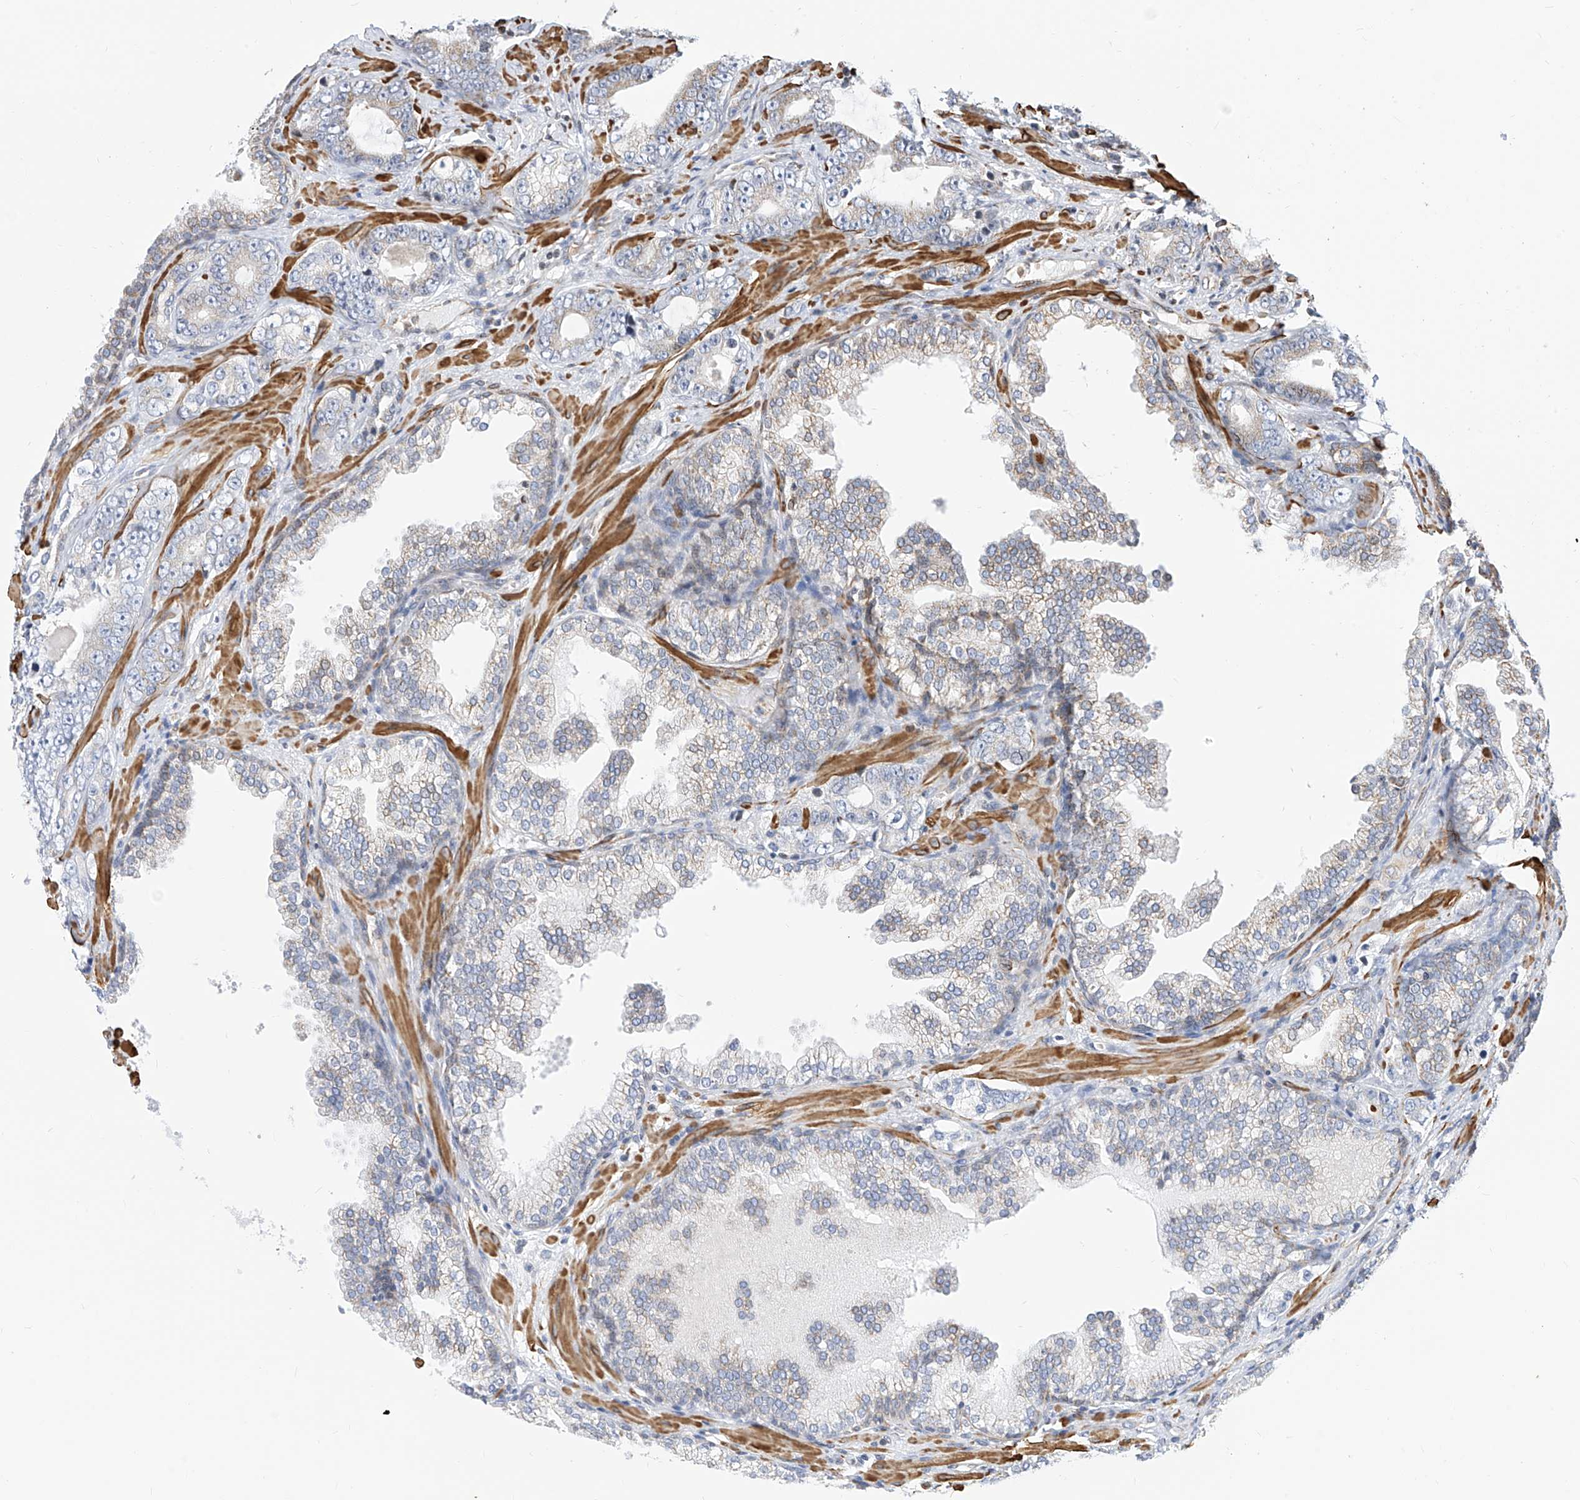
{"staining": {"intensity": "weak", "quantity": "<25%", "location": "cytoplasmic/membranous"}, "tissue": "prostate cancer", "cell_type": "Tumor cells", "image_type": "cancer", "snomed": [{"axis": "morphology", "description": "Adenocarcinoma, High grade"}, {"axis": "topography", "description": "Prostate"}], "caption": "Immunohistochemistry (IHC) histopathology image of prostate high-grade adenocarcinoma stained for a protein (brown), which demonstrates no positivity in tumor cells.", "gene": "TTLL8", "patient": {"sex": "male", "age": 62}}